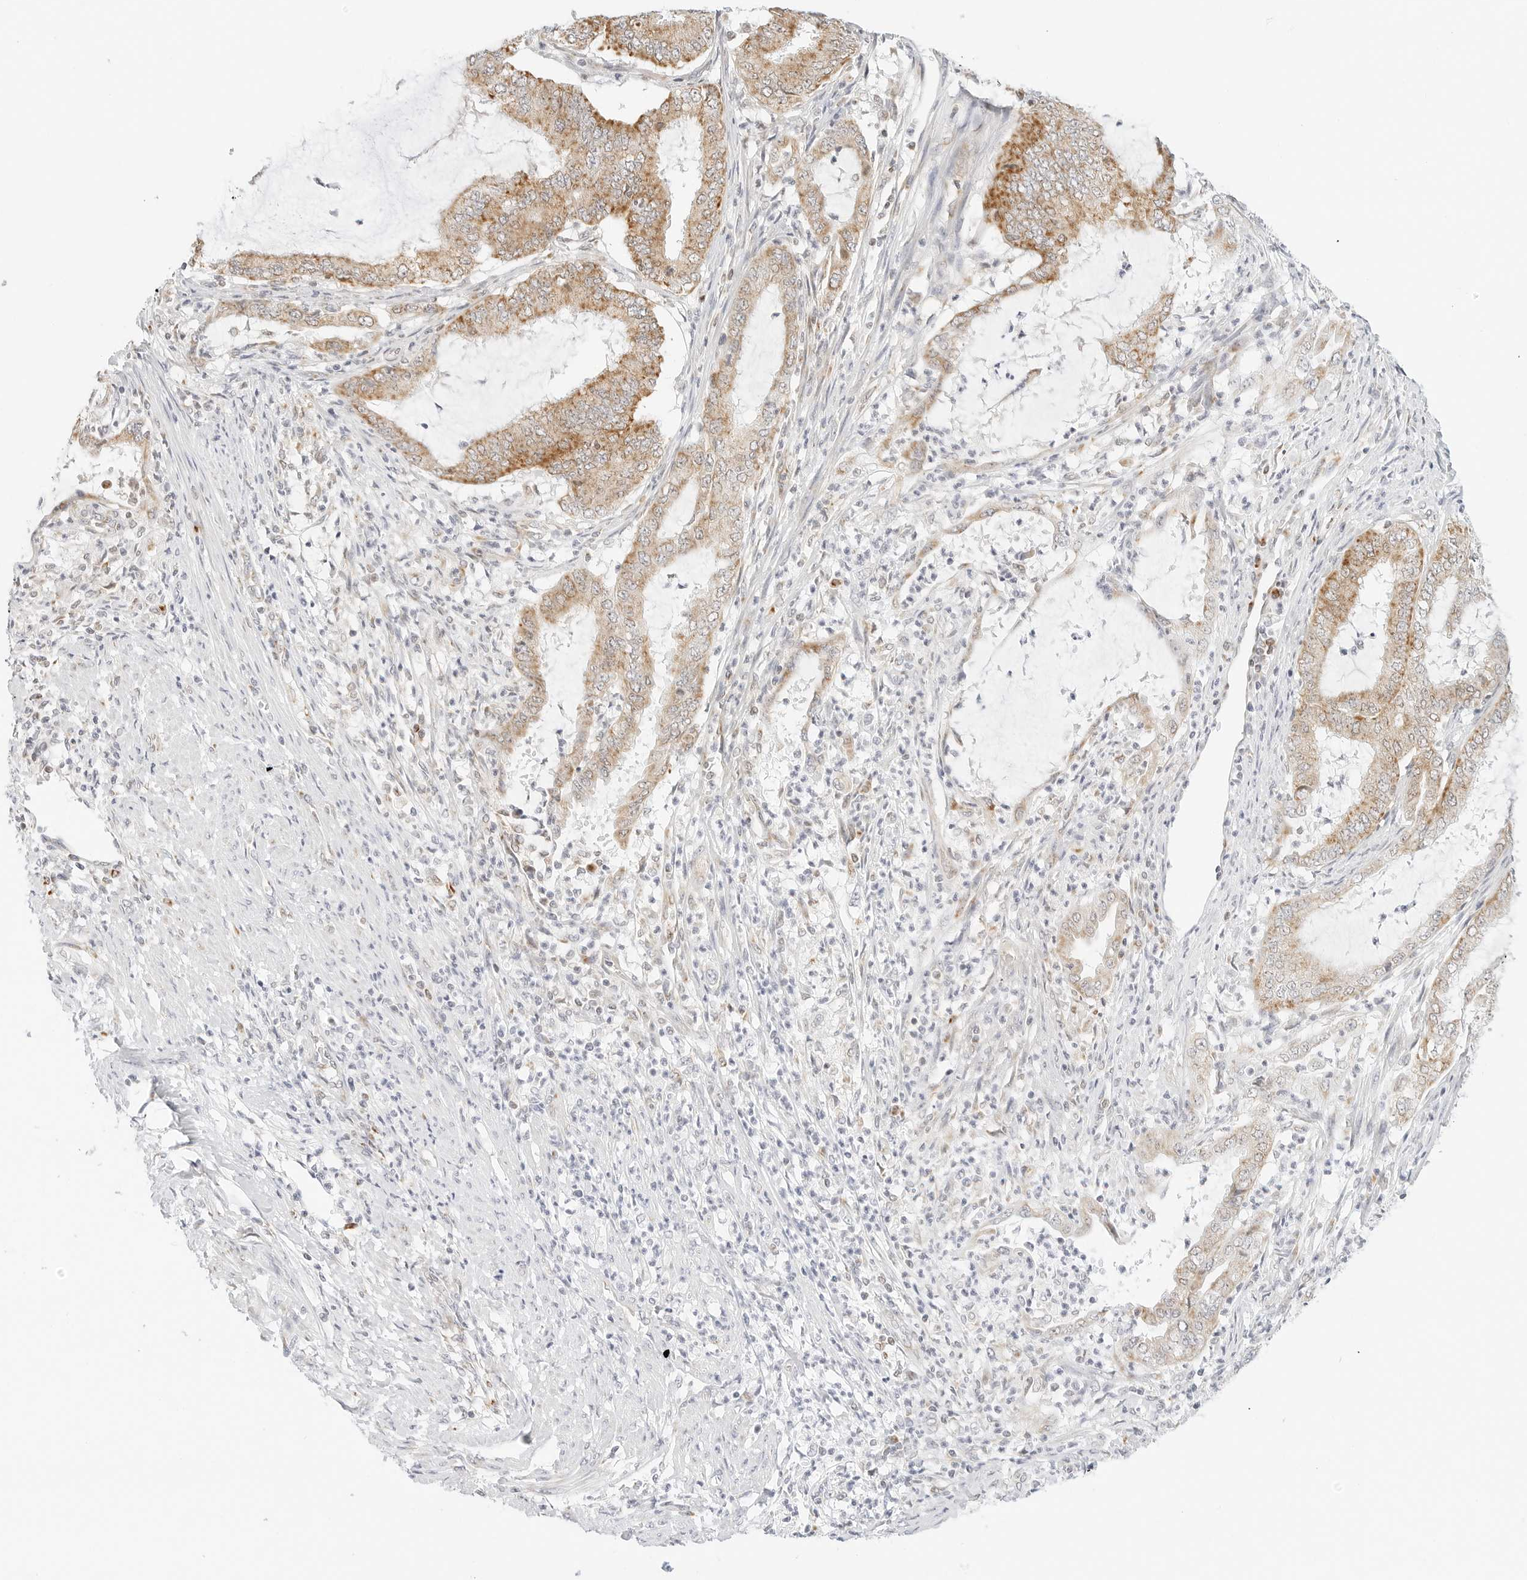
{"staining": {"intensity": "moderate", "quantity": ">75%", "location": "cytoplasmic/membranous"}, "tissue": "endometrial cancer", "cell_type": "Tumor cells", "image_type": "cancer", "snomed": [{"axis": "morphology", "description": "Adenocarcinoma, NOS"}, {"axis": "topography", "description": "Endometrium"}], "caption": "Immunohistochemical staining of human endometrial adenocarcinoma demonstrates medium levels of moderate cytoplasmic/membranous positivity in approximately >75% of tumor cells.", "gene": "FH", "patient": {"sex": "female", "age": 51}}